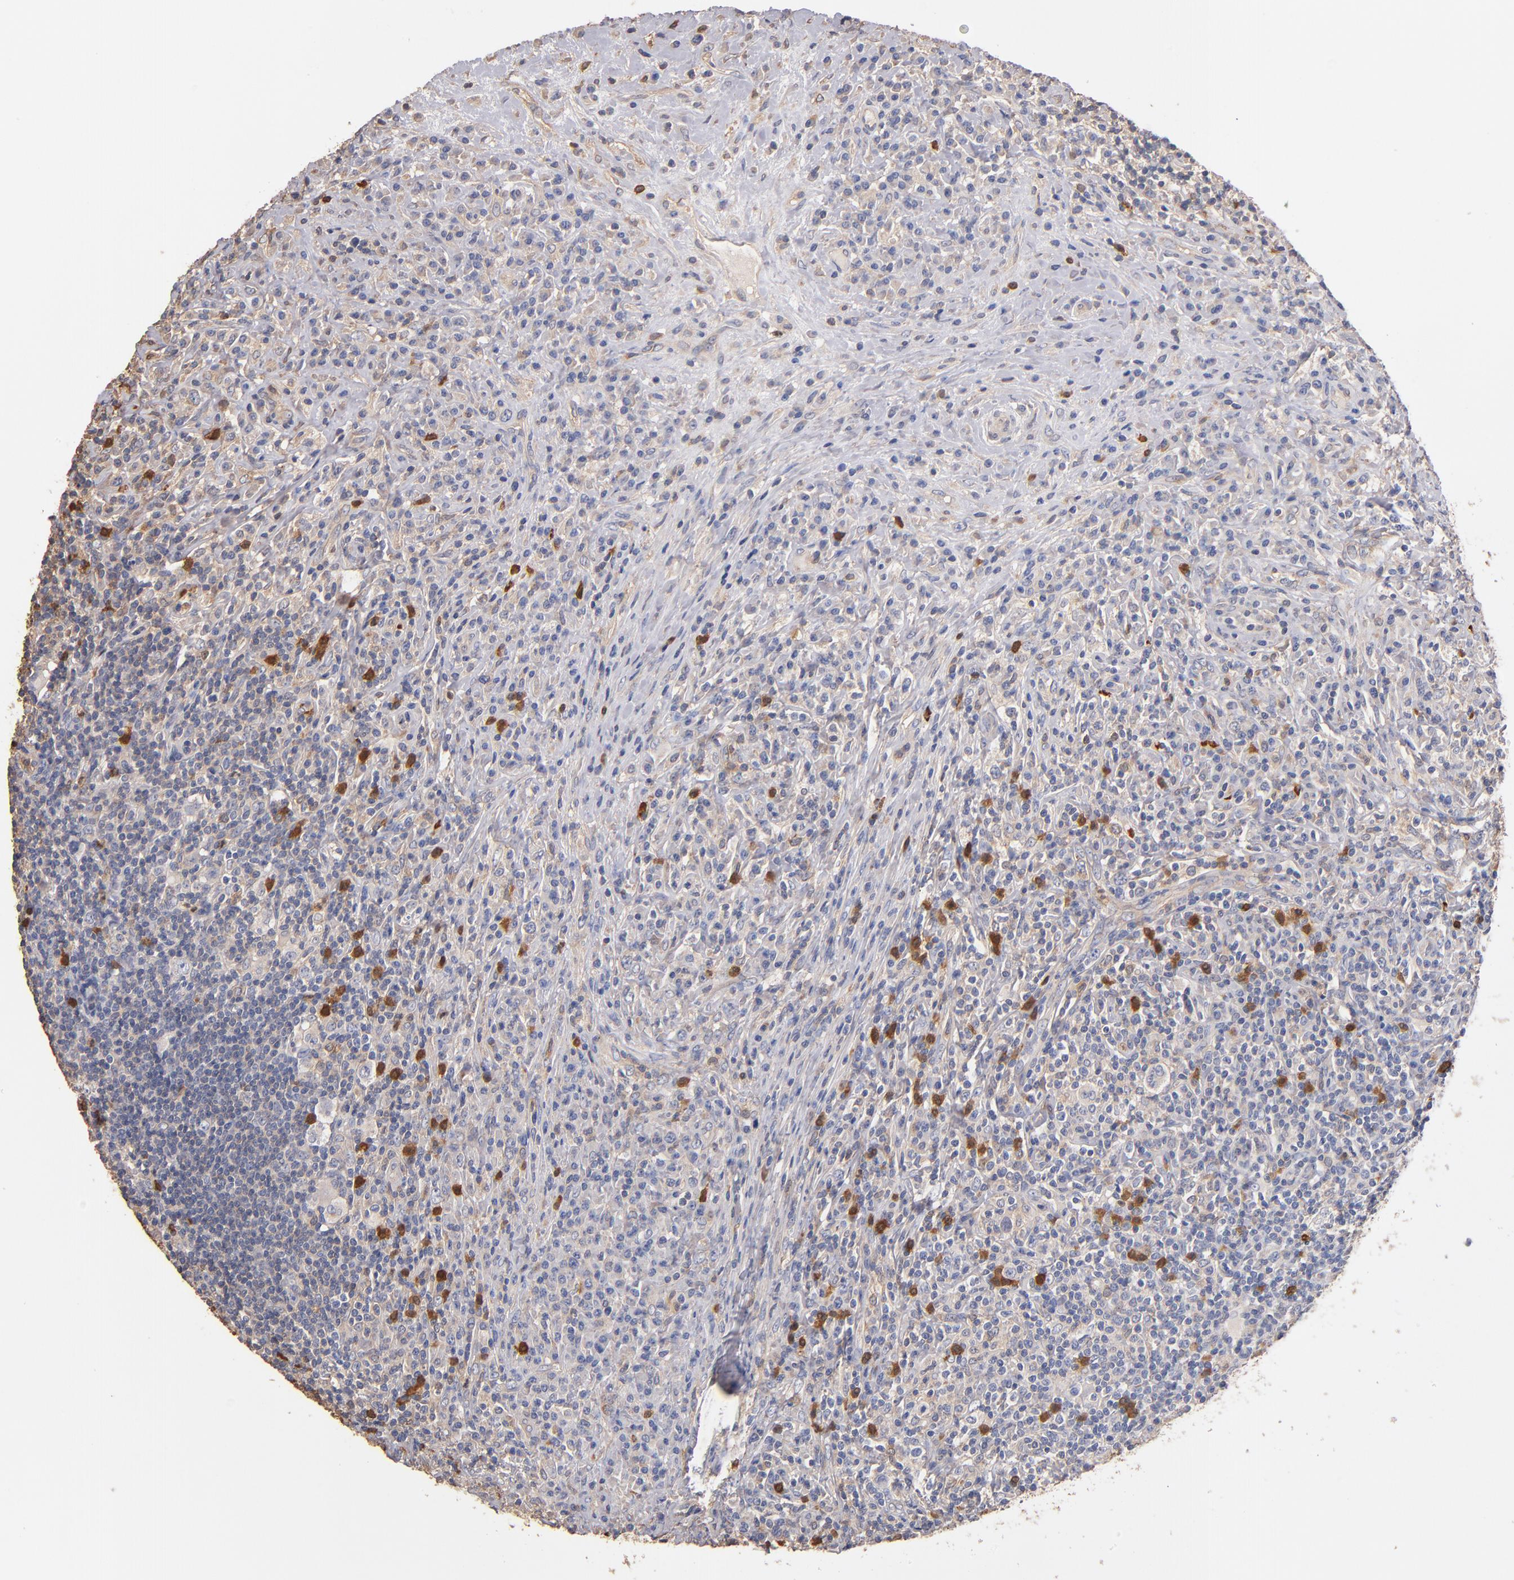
{"staining": {"intensity": "weak", "quantity": "25%-75%", "location": "cytoplasmic/membranous"}, "tissue": "lymphoma", "cell_type": "Tumor cells", "image_type": "cancer", "snomed": [{"axis": "morphology", "description": "Hodgkin's disease, NOS"}, {"axis": "topography", "description": "Lymph node"}], "caption": "Immunohistochemistry photomicrograph of lymphoma stained for a protein (brown), which exhibits low levels of weak cytoplasmic/membranous positivity in about 25%-75% of tumor cells.", "gene": "RO60", "patient": {"sex": "female", "age": 25}}